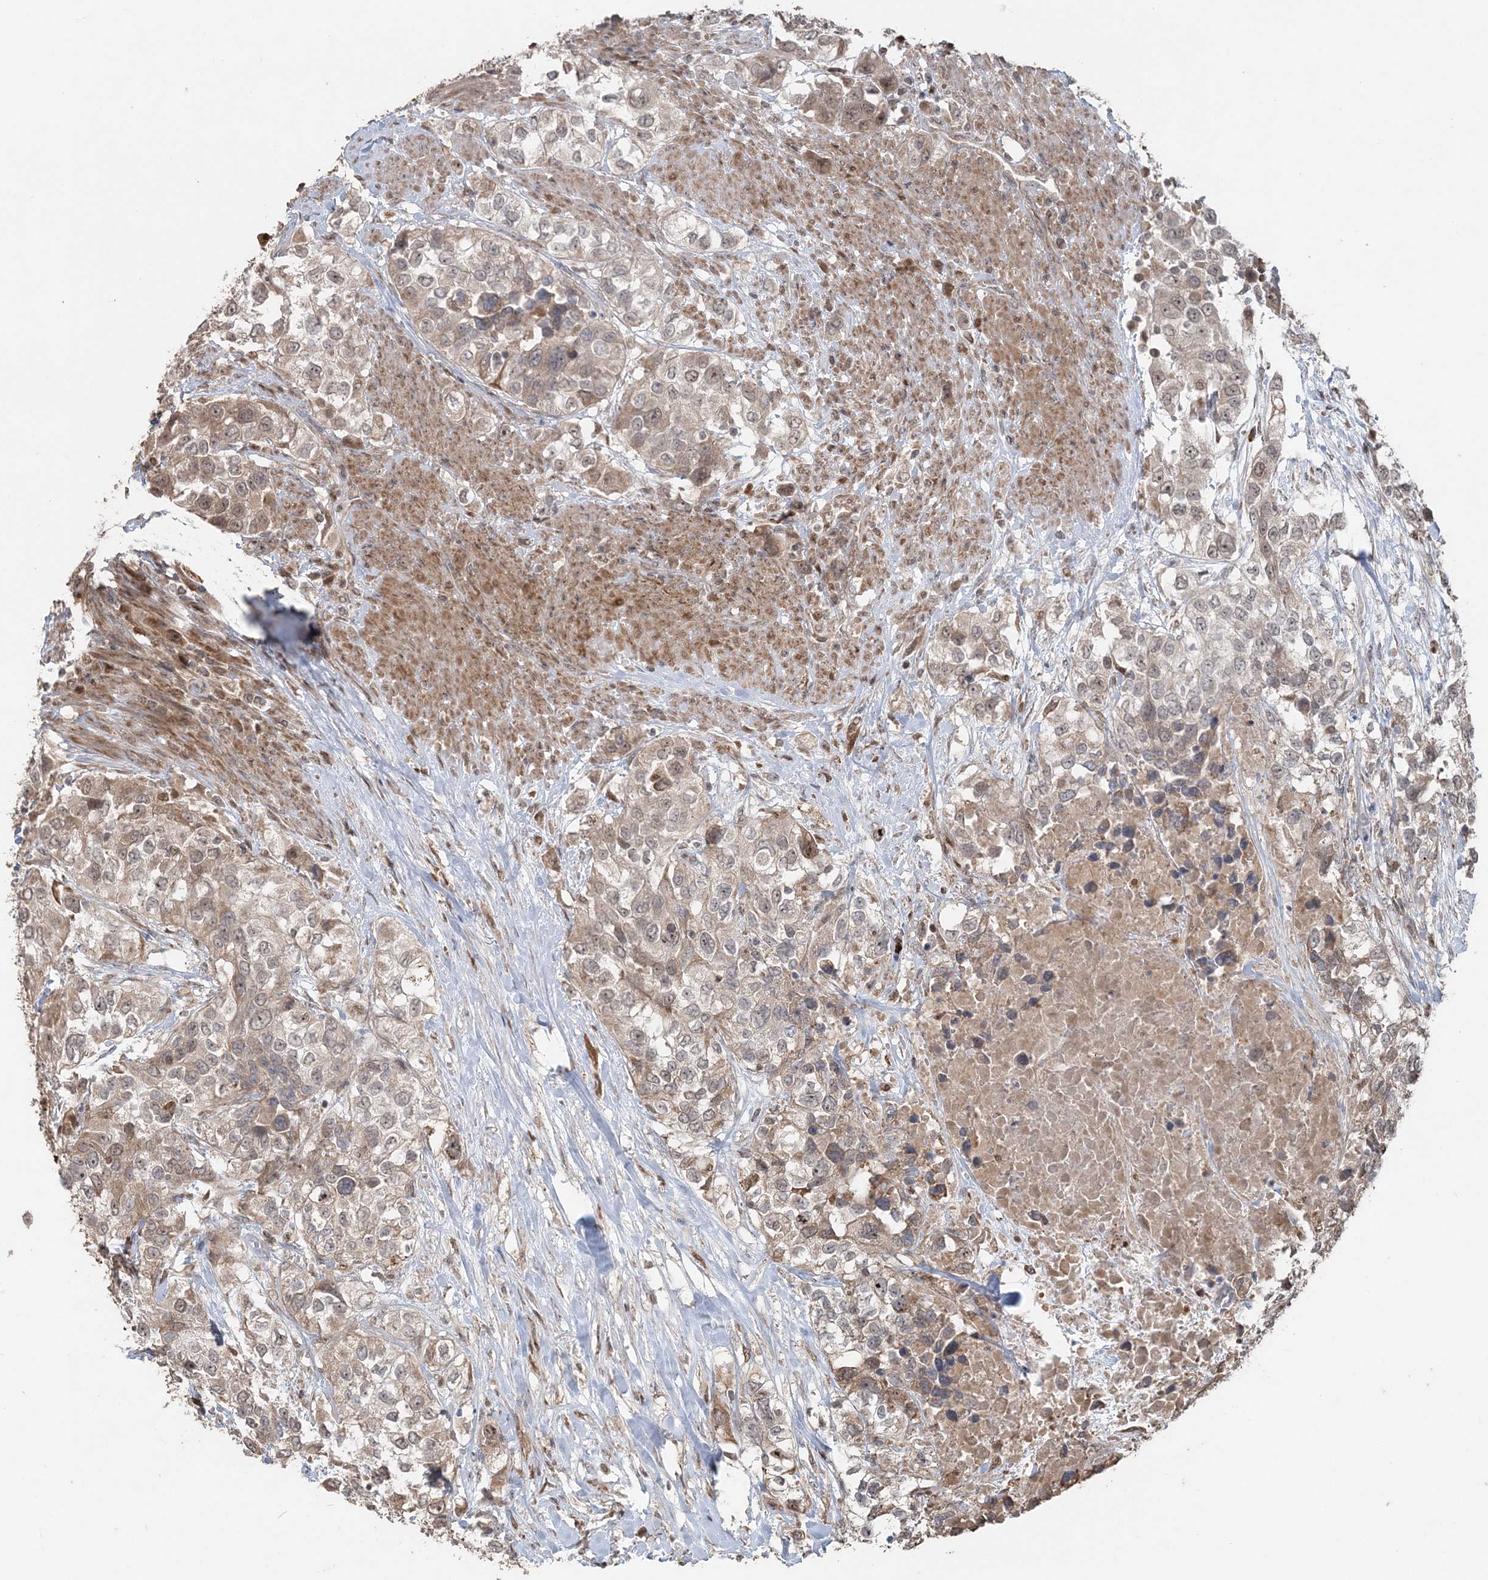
{"staining": {"intensity": "moderate", "quantity": "25%-75%", "location": "cytoplasmic/membranous,nuclear"}, "tissue": "urothelial cancer", "cell_type": "Tumor cells", "image_type": "cancer", "snomed": [{"axis": "morphology", "description": "Urothelial carcinoma, High grade"}, {"axis": "topography", "description": "Urinary bladder"}], "caption": "Urothelial cancer tissue shows moderate cytoplasmic/membranous and nuclear expression in about 25%-75% of tumor cells", "gene": "SLU7", "patient": {"sex": "female", "age": 80}}